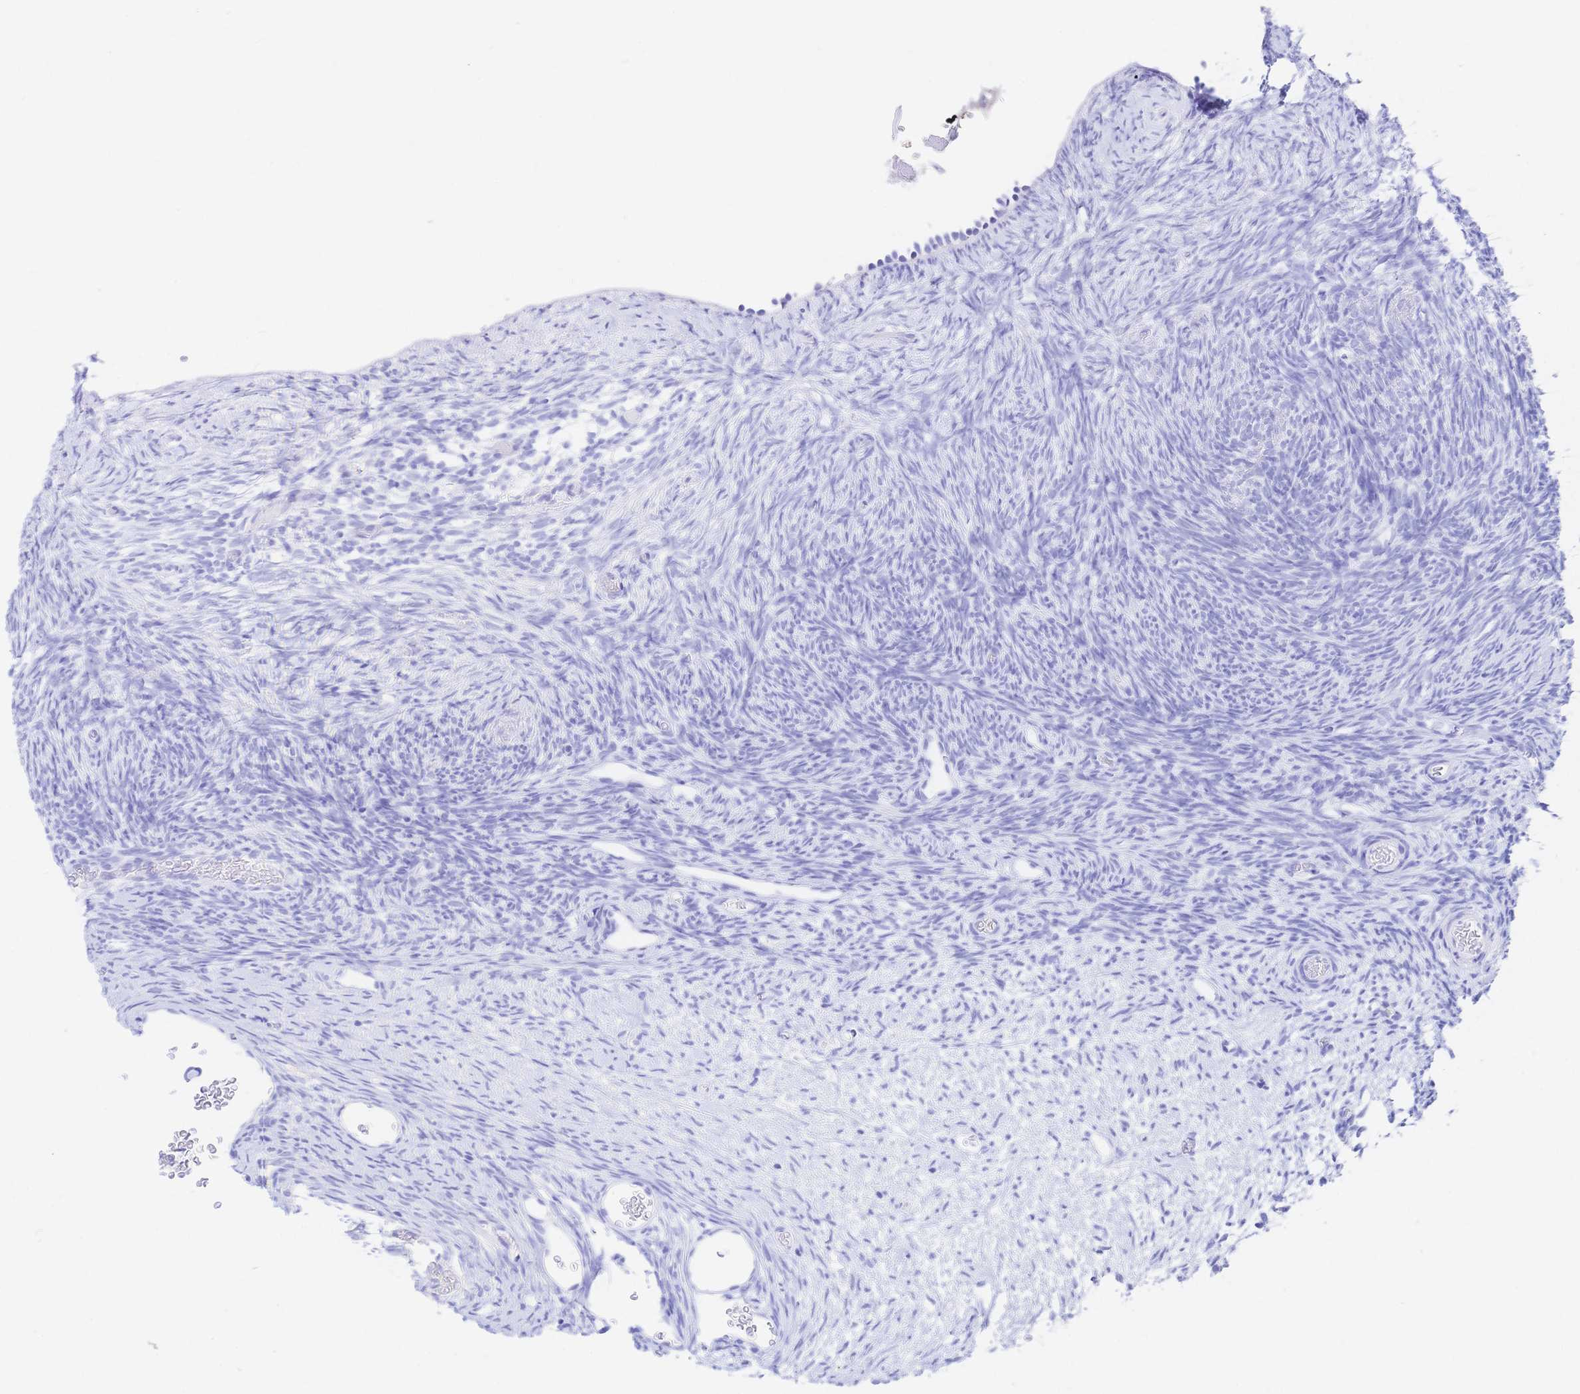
{"staining": {"intensity": "negative", "quantity": "none", "location": "none"}, "tissue": "ovary", "cell_type": "Ovarian stroma cells", "image_type": "normal", "snomed": [{"axis": "morphology", "description": "Normal tissue, NOS"}, {"axis": "topography", "description": "Ovary"}], "caption": "Ovary was stained to show a protein in brown. There is no significant expression in ovarian stroma cells. (Stains: DAB (3,3'-diaminobenzidine) IHC with hematoxylin counter stain, Microscopy: brightfield microscopy at high magnification).", "gene": "UMOD", "patient": {"sex": "female", "age": 39}}